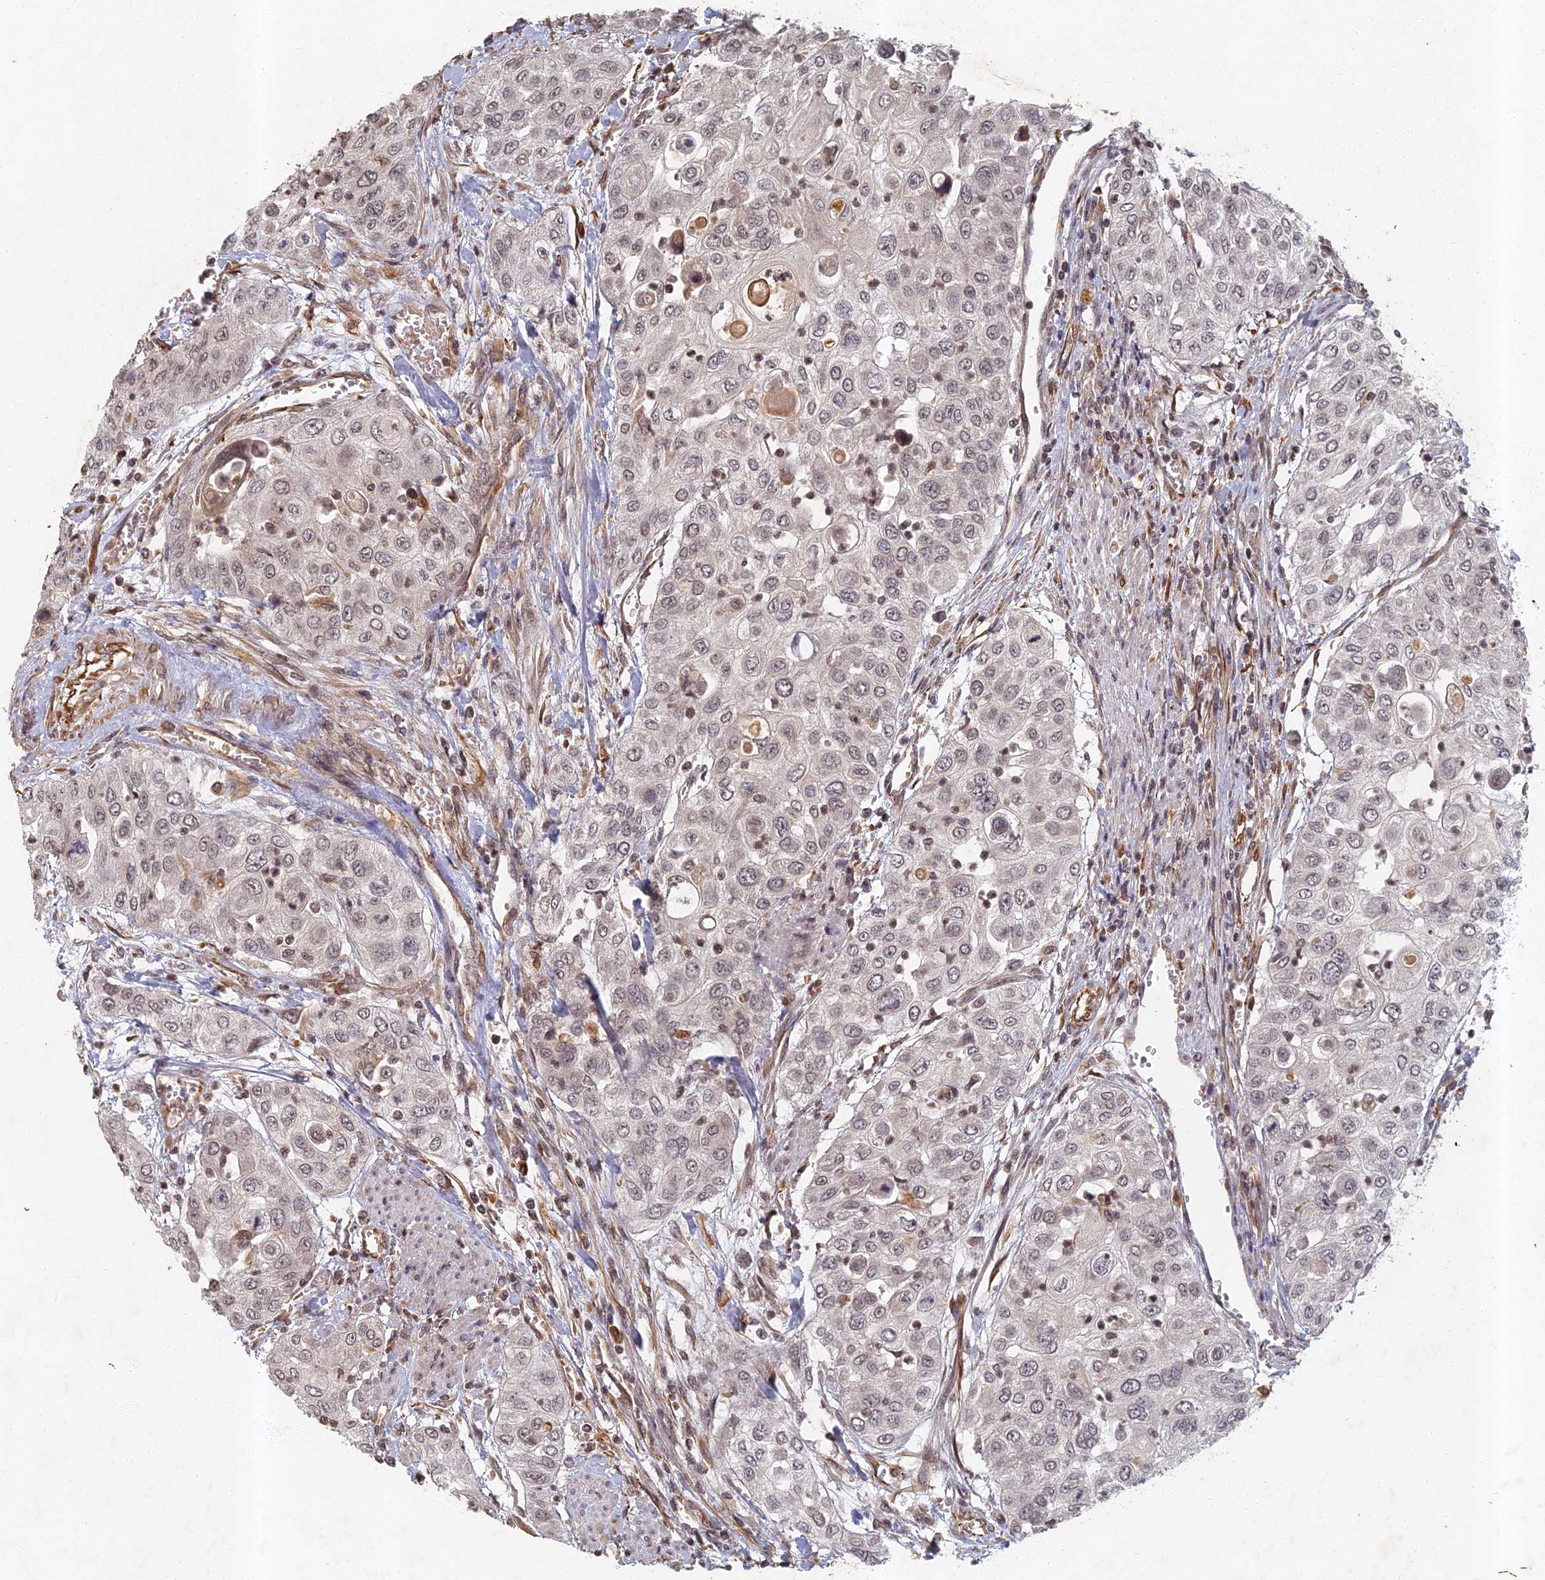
{"staining": {"intensity": "weak", "quantity": "<25%", "location": "nuclear"}, "tissue": "urothelial cancer", "cell_type": "Tumor cells", "image_type": "cancer", "snomed": [{"axis": "morphology", "description": "Urothelial carcinoma, High grade"}, {"axis": "topography", "description": "Urinary bladder"}], "caption": "DAB immunohistochemical staining of human urothelial cancer reveals no significant positivity in tumor cells.", "gene": "ABCB10", "patient": {"sex": "female", "age": 79}}